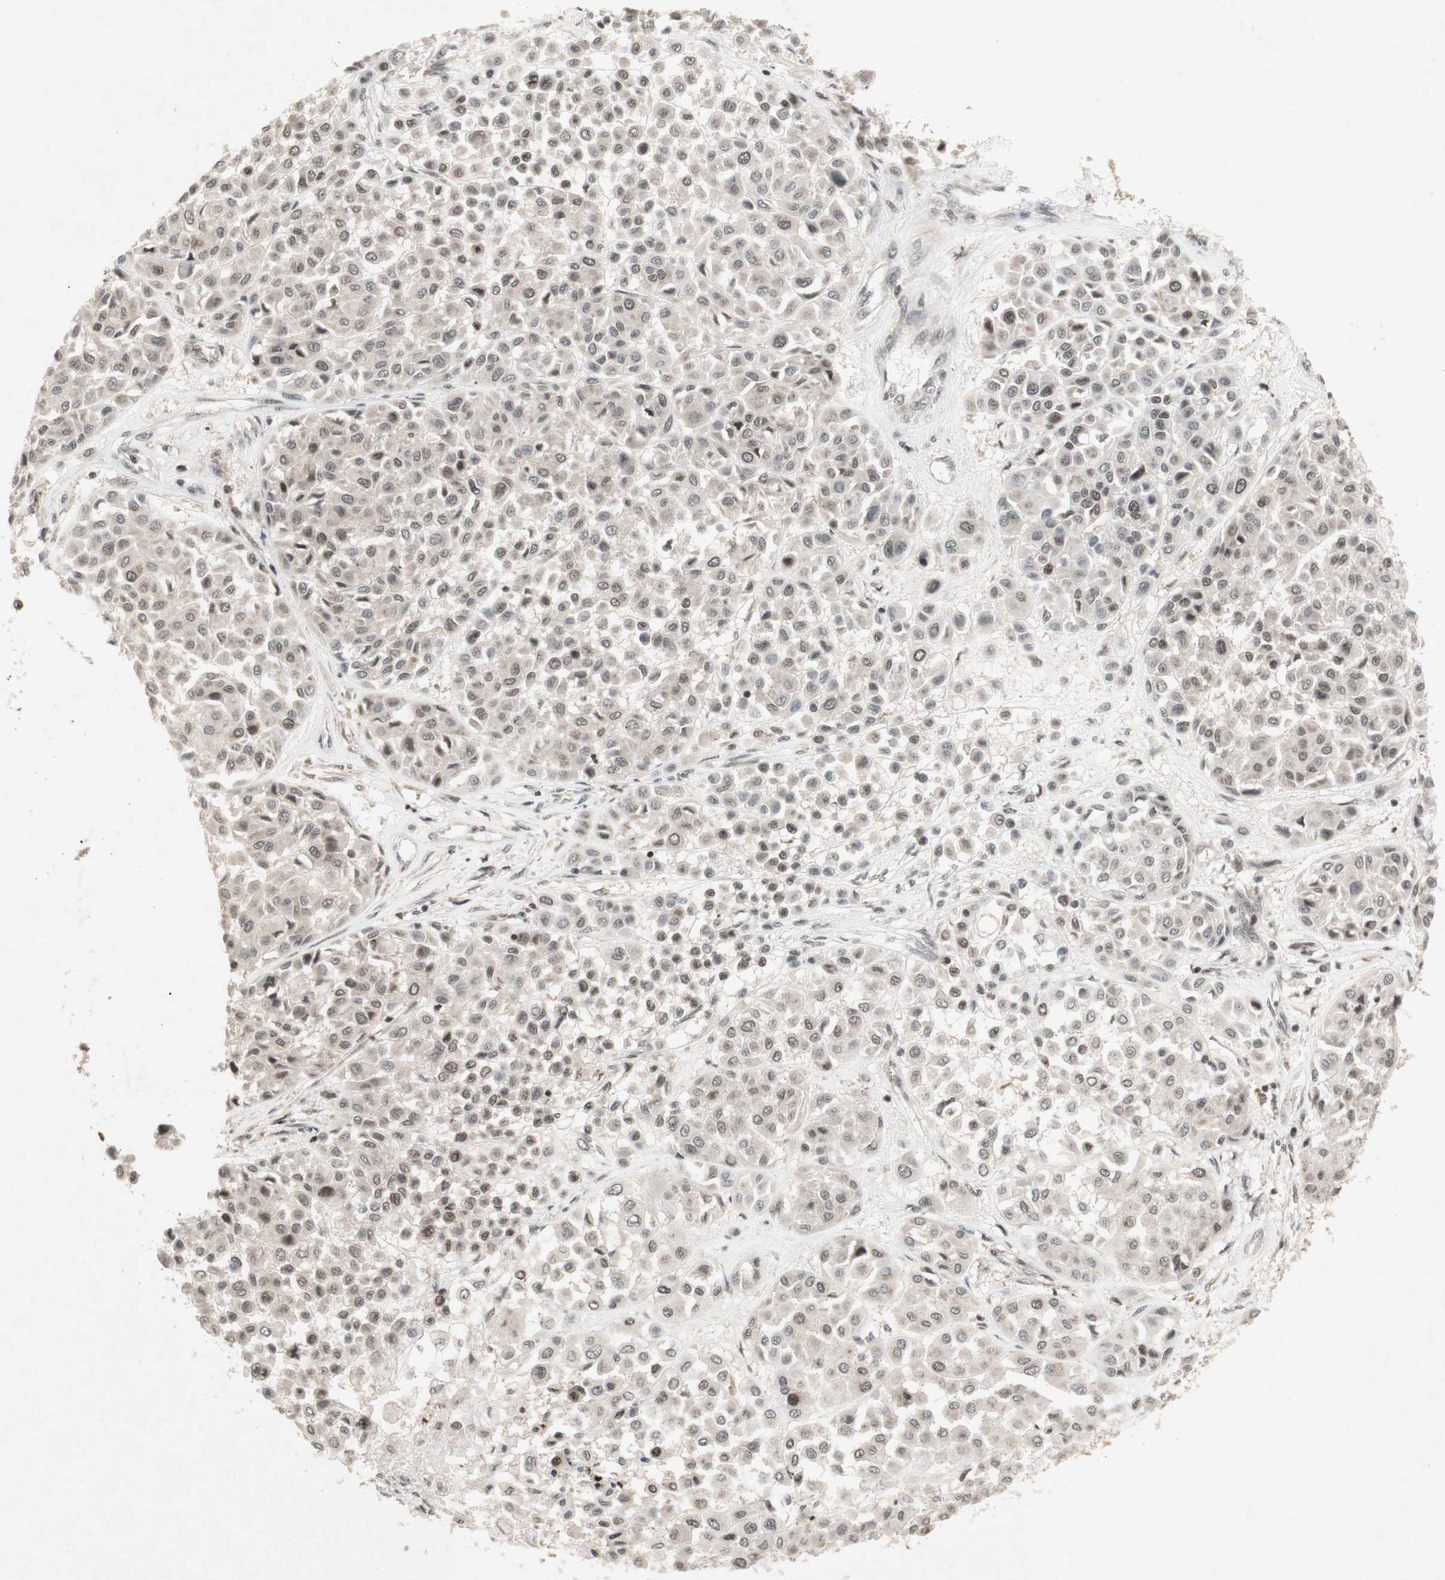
{"staining": {"intensity": "weak", "quantity": ">75%", "location": "cytoplasmic/membranous"}, "tissue": "melanoma", "cell_type": "Tumor cells", "image_type": "cancer", "snomed": [{"axis": "morphology", "description": "Malignant melanoma, Metastatic site"}, {"axis": "topography", "description": "Soft tissue"}], "caption": "Brown immunohistochemical staining in melanoma demonstrates weak cytoplasmic/membranous expression in about >75% of tumor cells.", "gene": "PLXNA1", "patient": {"sex": "male", "age": 41}}